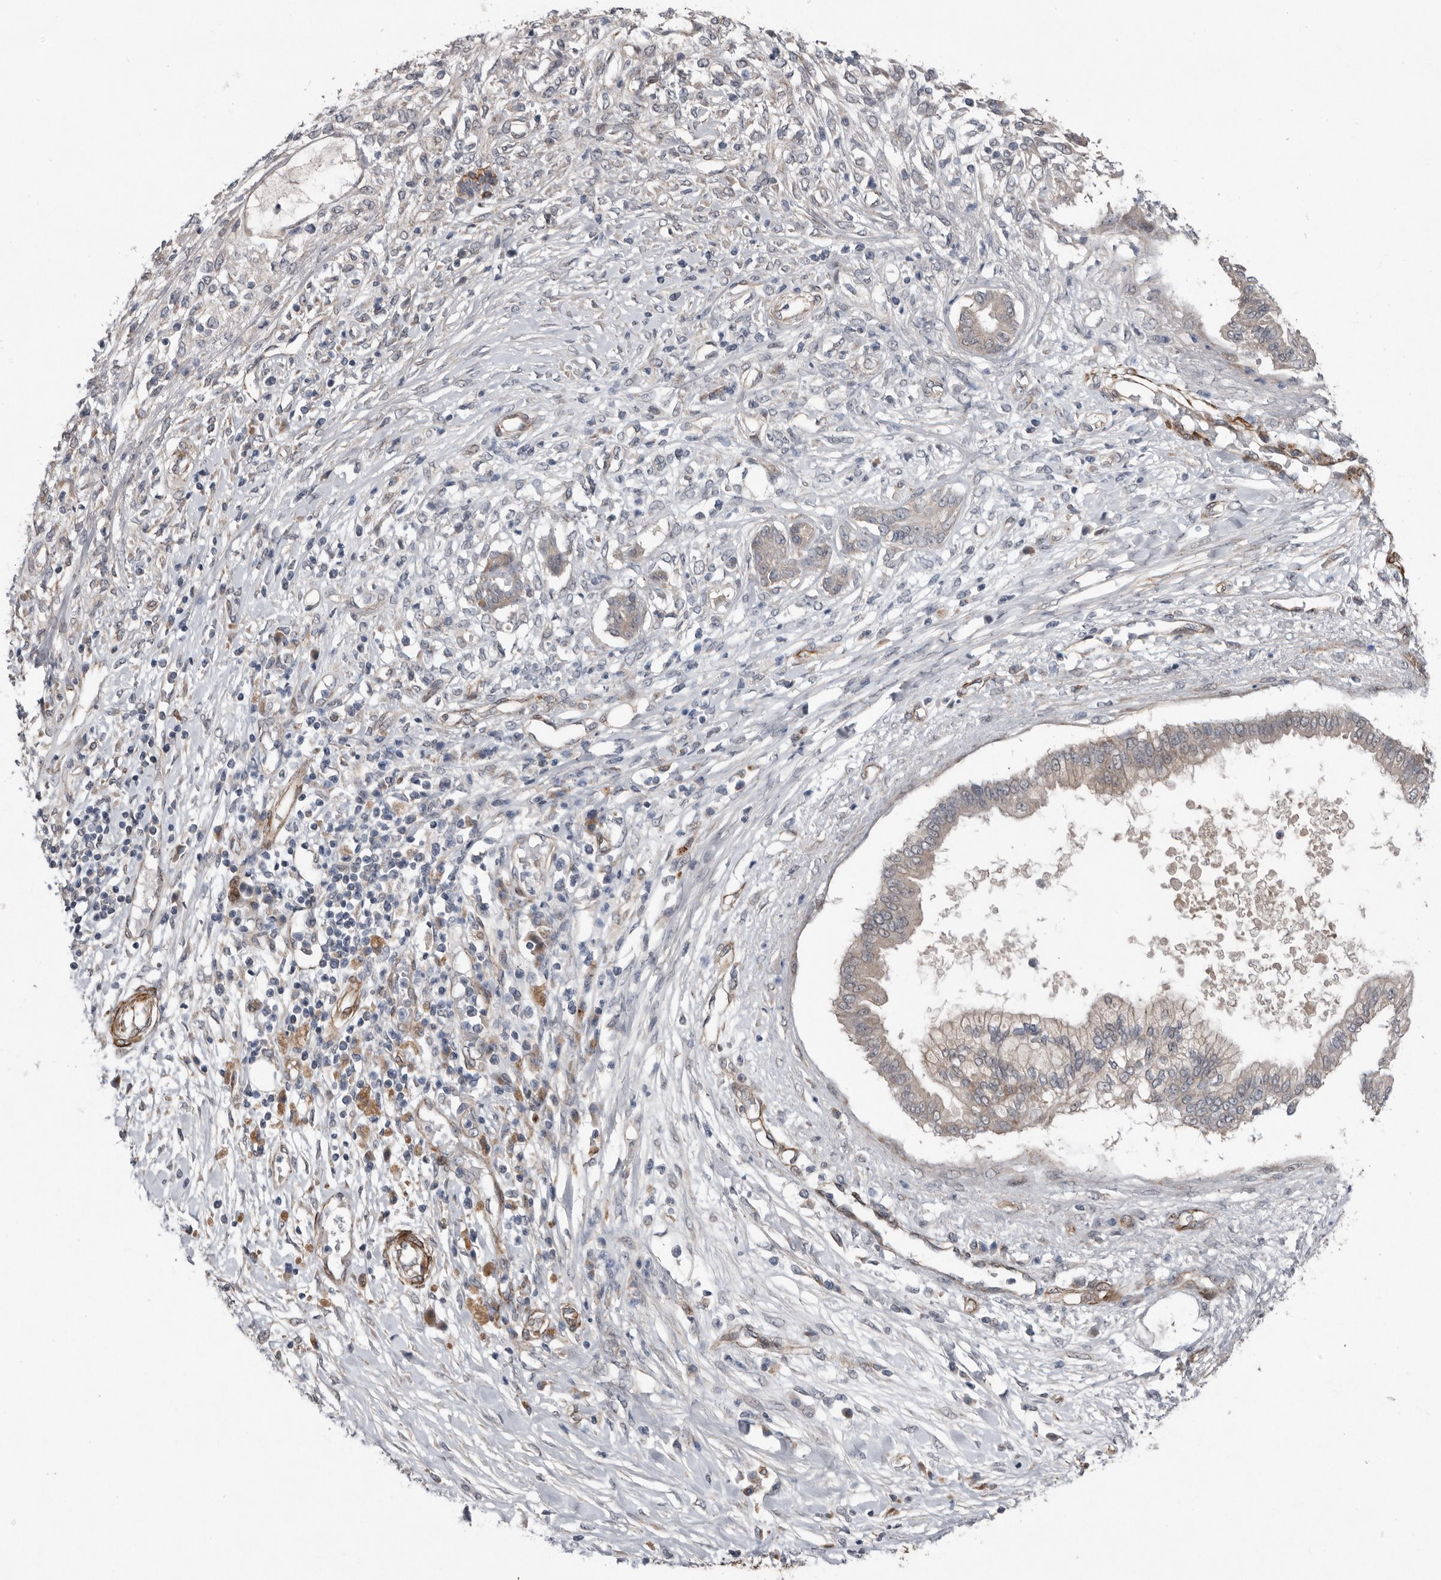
{"staining": {"intensity": "moderate", "quantity": "25%-75%", "location": "cytoplasmic/membranous"}, "tissue": "pancreatic cancer", "cell_type": "Tumor cells", "image_type": "cancer", "snomed": [{"axis": "morphology", "description": "Adenocarcinoma, NOS"}, {"axis": "topography", "description": "Pancreas"}], "caption": "Moderate cytoplasmic/membranous positivity is appreciated in approximately 25%-75% of tumor cells in pancreatic cancer (adenocarcinoma).", "gene": "RANBP17", "patient": {"sex": "female", "age": 56}}